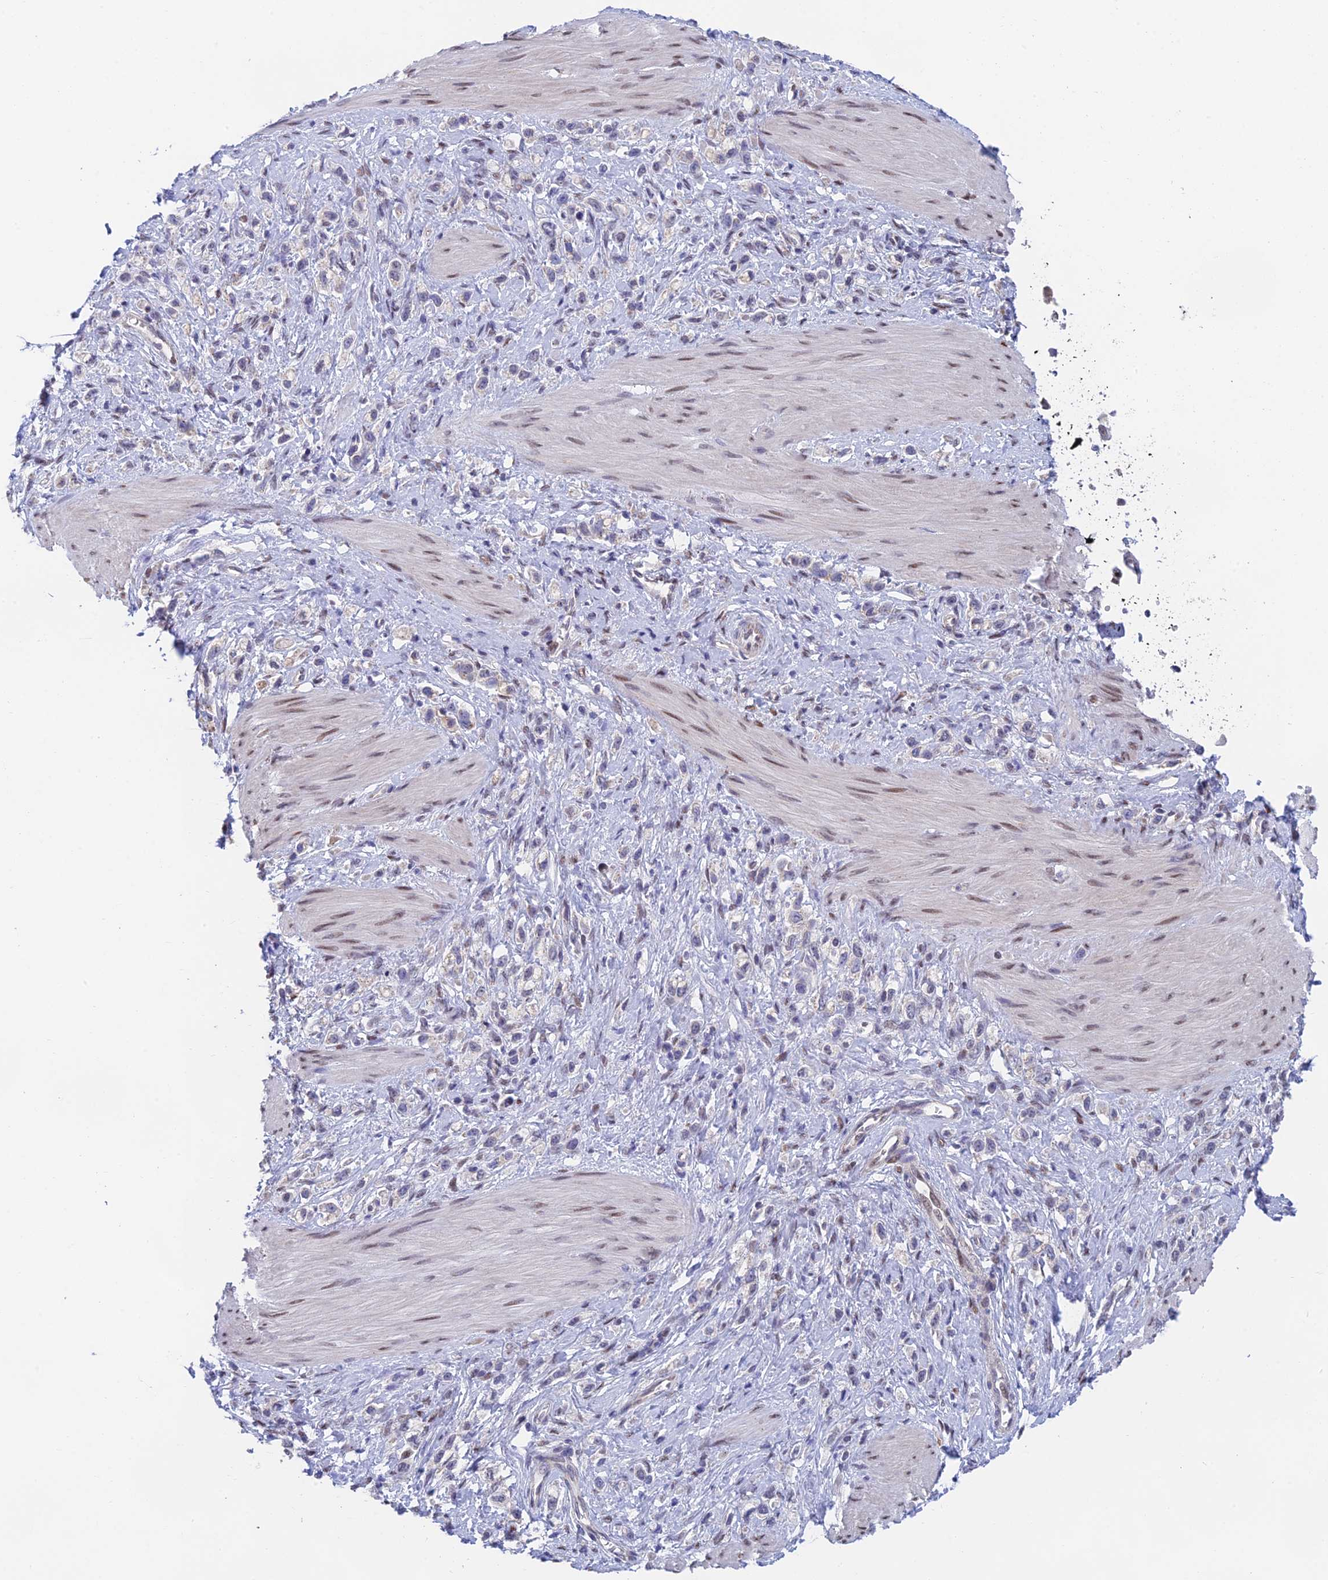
{"staining": {"intensity": "negative", "quantity": "none", "location": "none"}, "tissue": "stomach cancer", "cell_type": "Tumor cells", "image_type": "cancer", "snomed": [{"axis": "morphology", "description": "Adenocarcinoma, NOS"}, {"axis": "topography", "description": "Stomach"}], "caption": "Immunohistochemistry of stomach adenocarcinoma demonstrates no staining in tumor cells.", "gene": "MRPL17", "patient": {"sex": "female", "age": 65}}